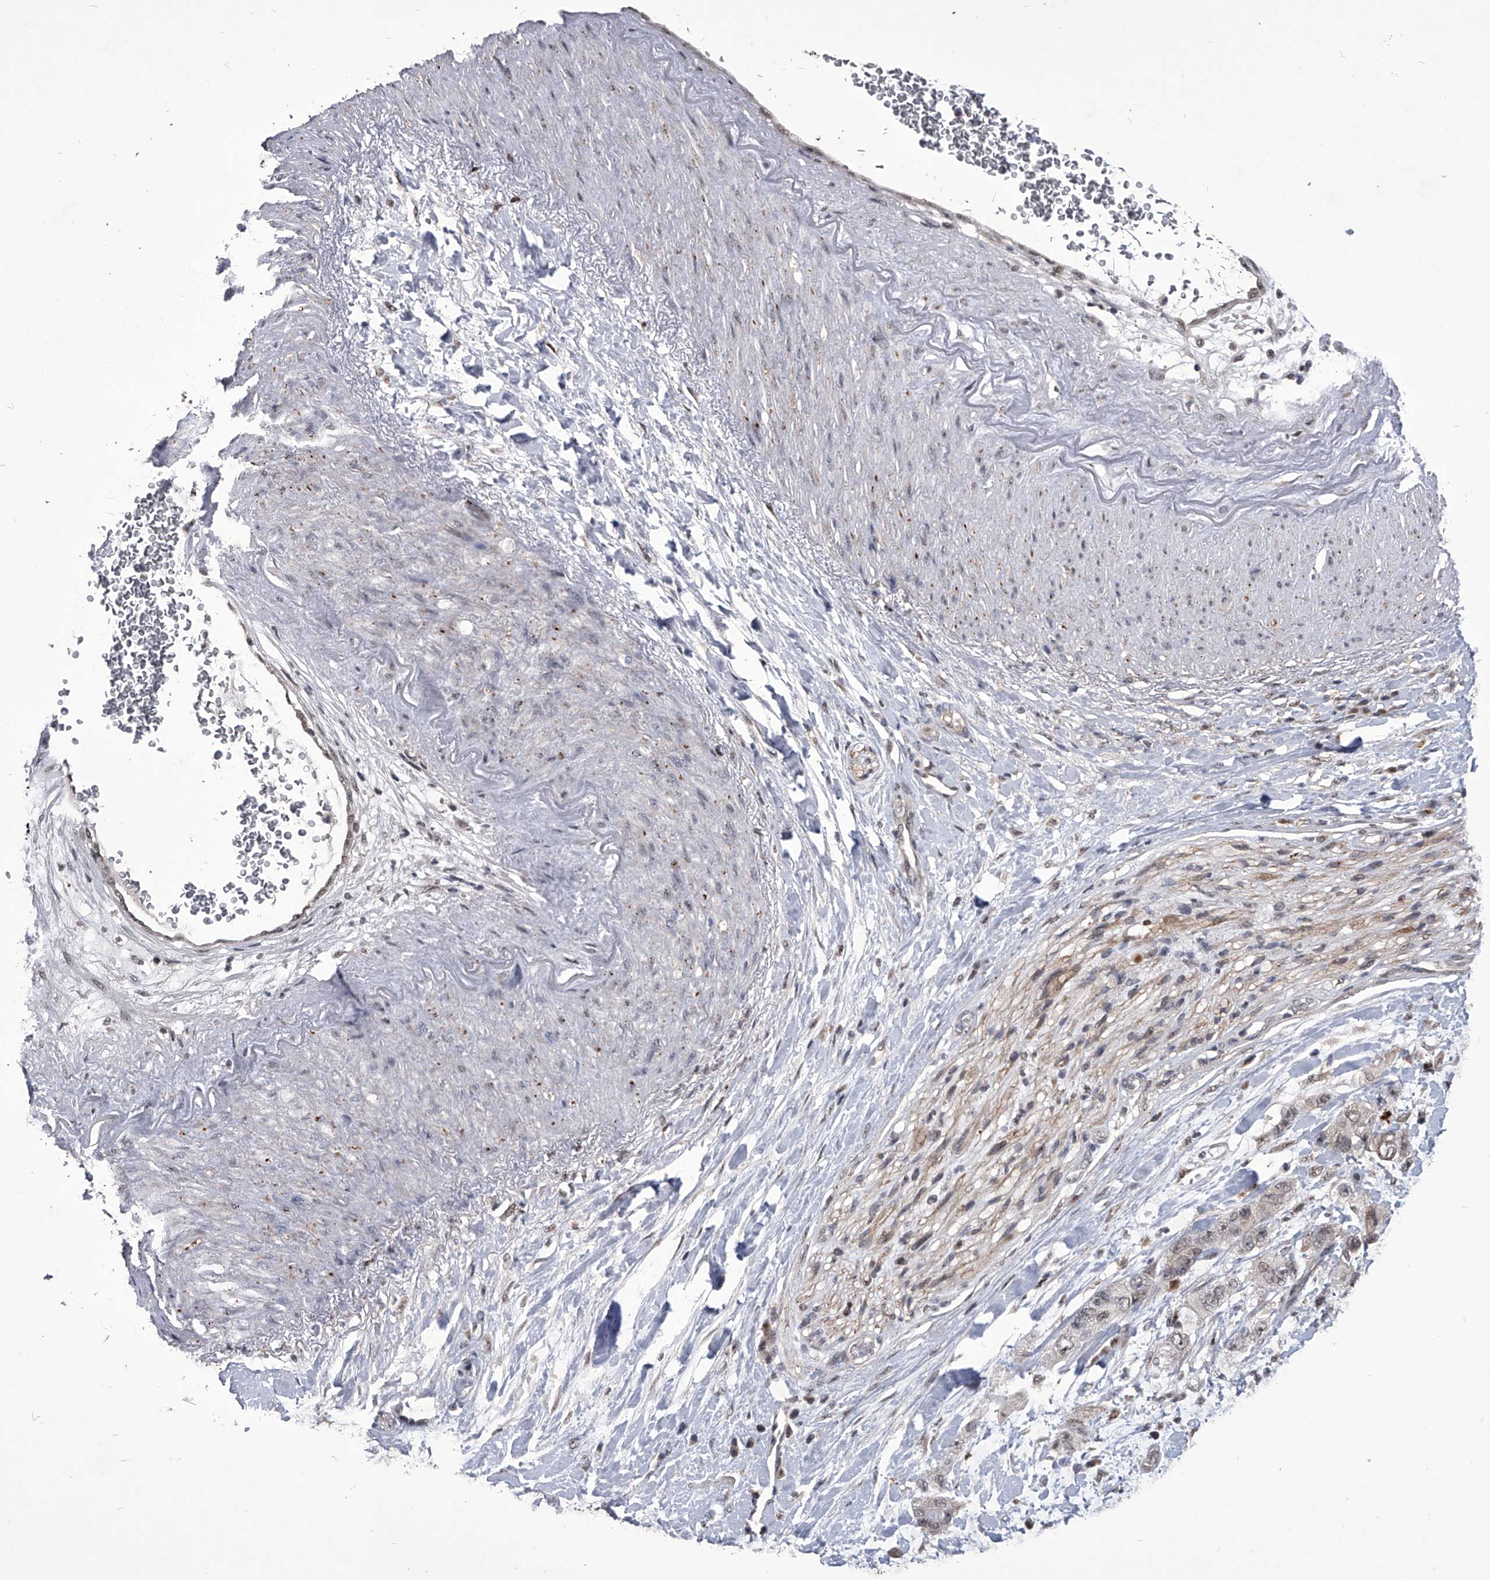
{"staining": {"intensity": "weak", "quantity": "<25%", "location": "cytoplasmic/membranous,nuclear"}, "tissue": "pancreatic cancer", "cell_type": "Tumor cells", "image_type": "cancer", "snomed": [{"axis": "morphology", "description": "Adenocarcinoma, NOS"}, {"axis": "topography", "description": "Pancreas"}], "caption": "Immunohistochemistry (IHC) of human pancreatic cancer exhibits no positivity in tumor cells. The staining is performed using DAB brown chromogen with nuclei counter-stained in using hematoxylin.", "gene": "CMTR1", "patient": {"sex": "female", "age": 73}}